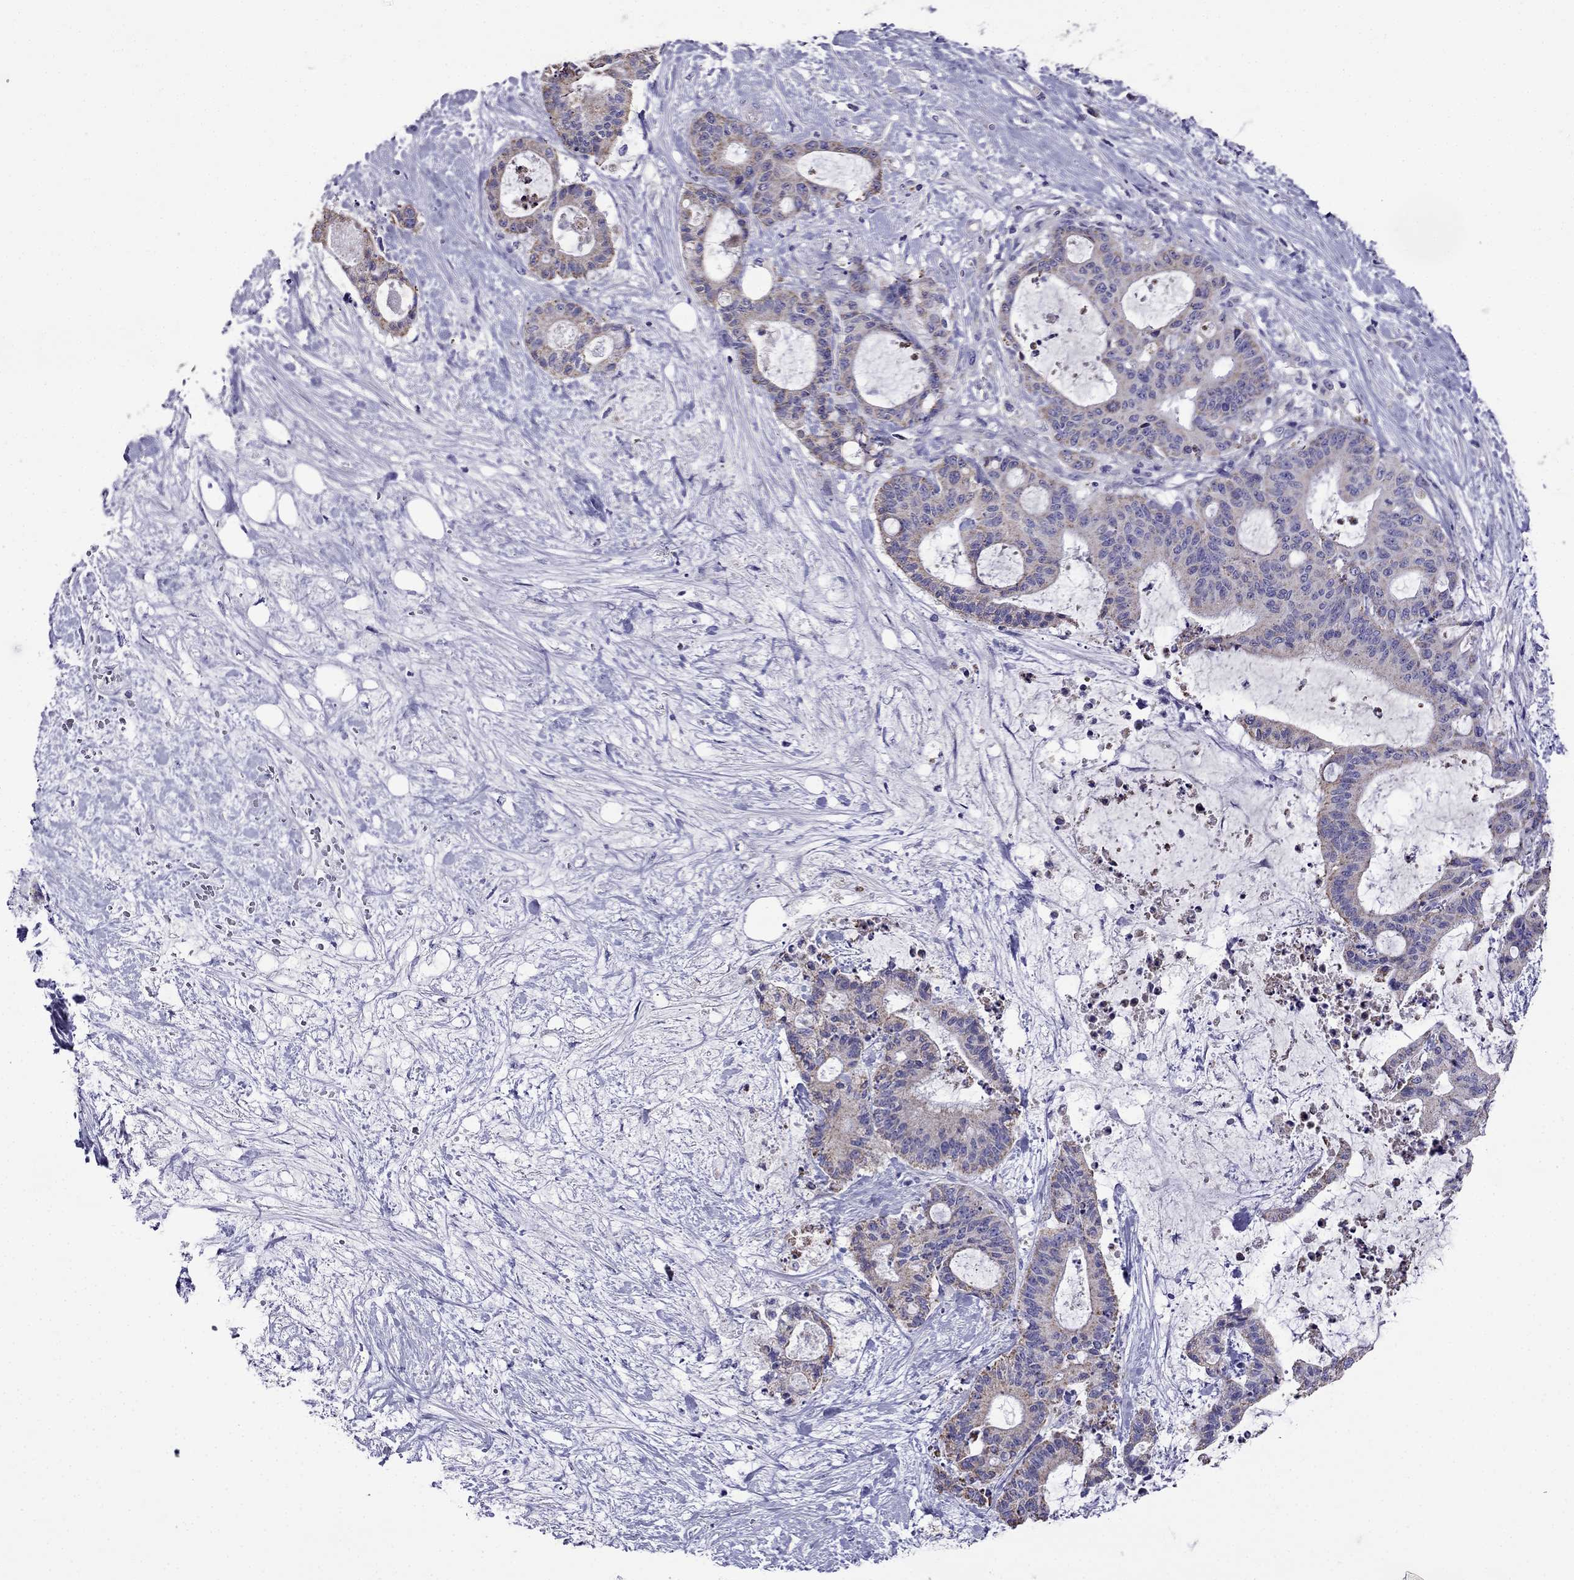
{"staining": {"intensity": "weak", "quantity": "25%-75%", "location": "cytoplasmic/membranous"}, "tissue": "liver cancer", "cell_type": "Tumor cells", "image_type": "cancer", "snomed": [{"axis": "morphology", "description": "Cholangiocarcinoma"}, {"axis": "topography", "description": "Liver"}], "caption": "Human liver cancer (cholangiocarcinoma) stained for a protein (brown) reveals weak cytoplasmic/membranous positive staining in about 25%-75% of tumor cells.", "gene": "DSC1", "patient": {"sex": "female", "age": 73}}